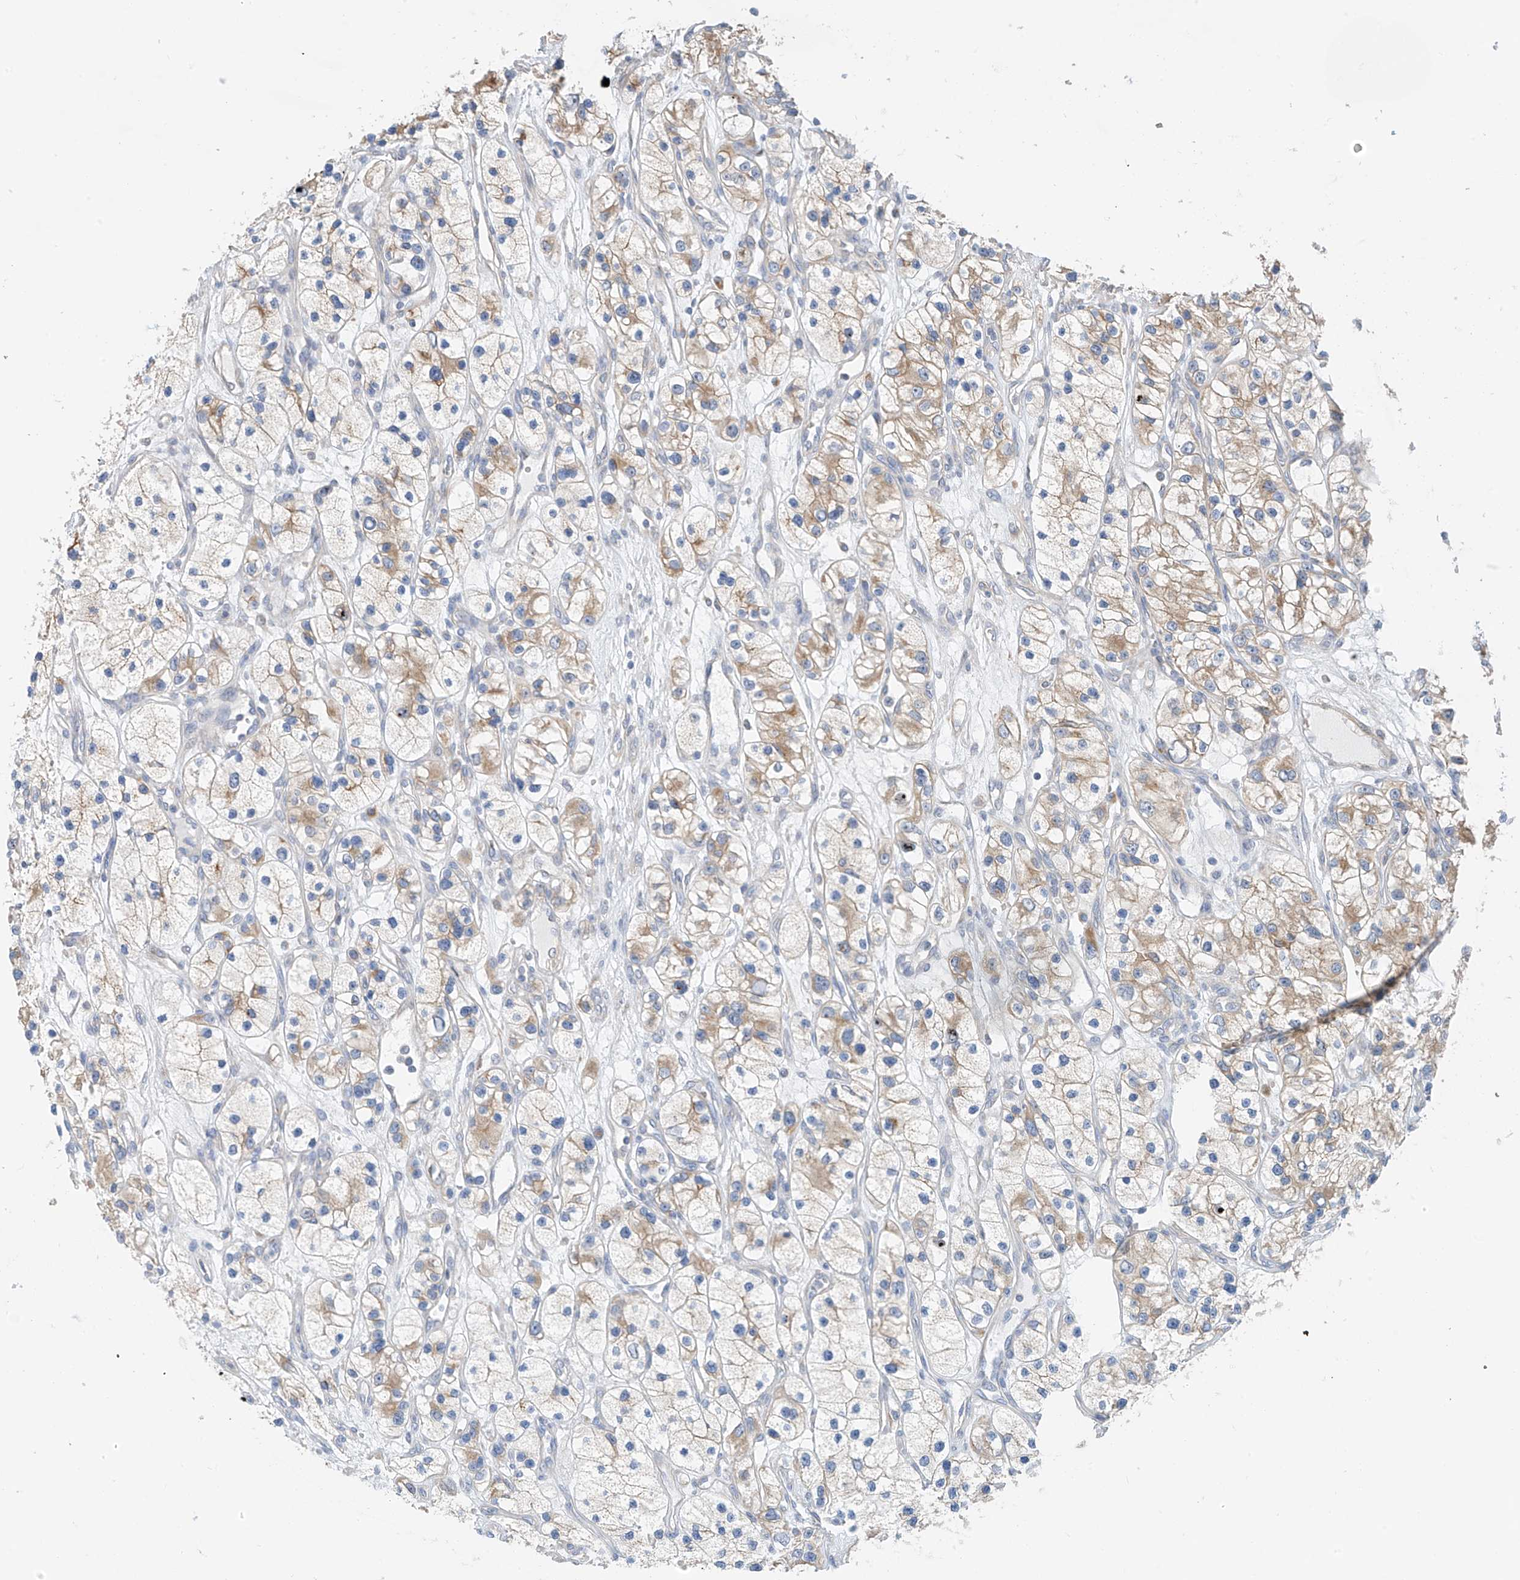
{"staining": {"intensity": "moderate", "quantity": "25%-75%", "location": "cytoplasmic/membranous"}, "tissue": "renal cancer", "cell_type": "Tumor cells", "image_type": "cancer", "snomed": [{"axis": "morphology", "description": "Adenocarcinoma, NOS"}, {"axis": "topography", "description": "Kidney"}], "caption": "The image displays a brown stain indicating the presence of a protein in the cytoplasmic/membranous of tumor cells in adenocarcinoma (renal).", "gene": "REC8", "patient": {"sex": "female", "age": 57}}